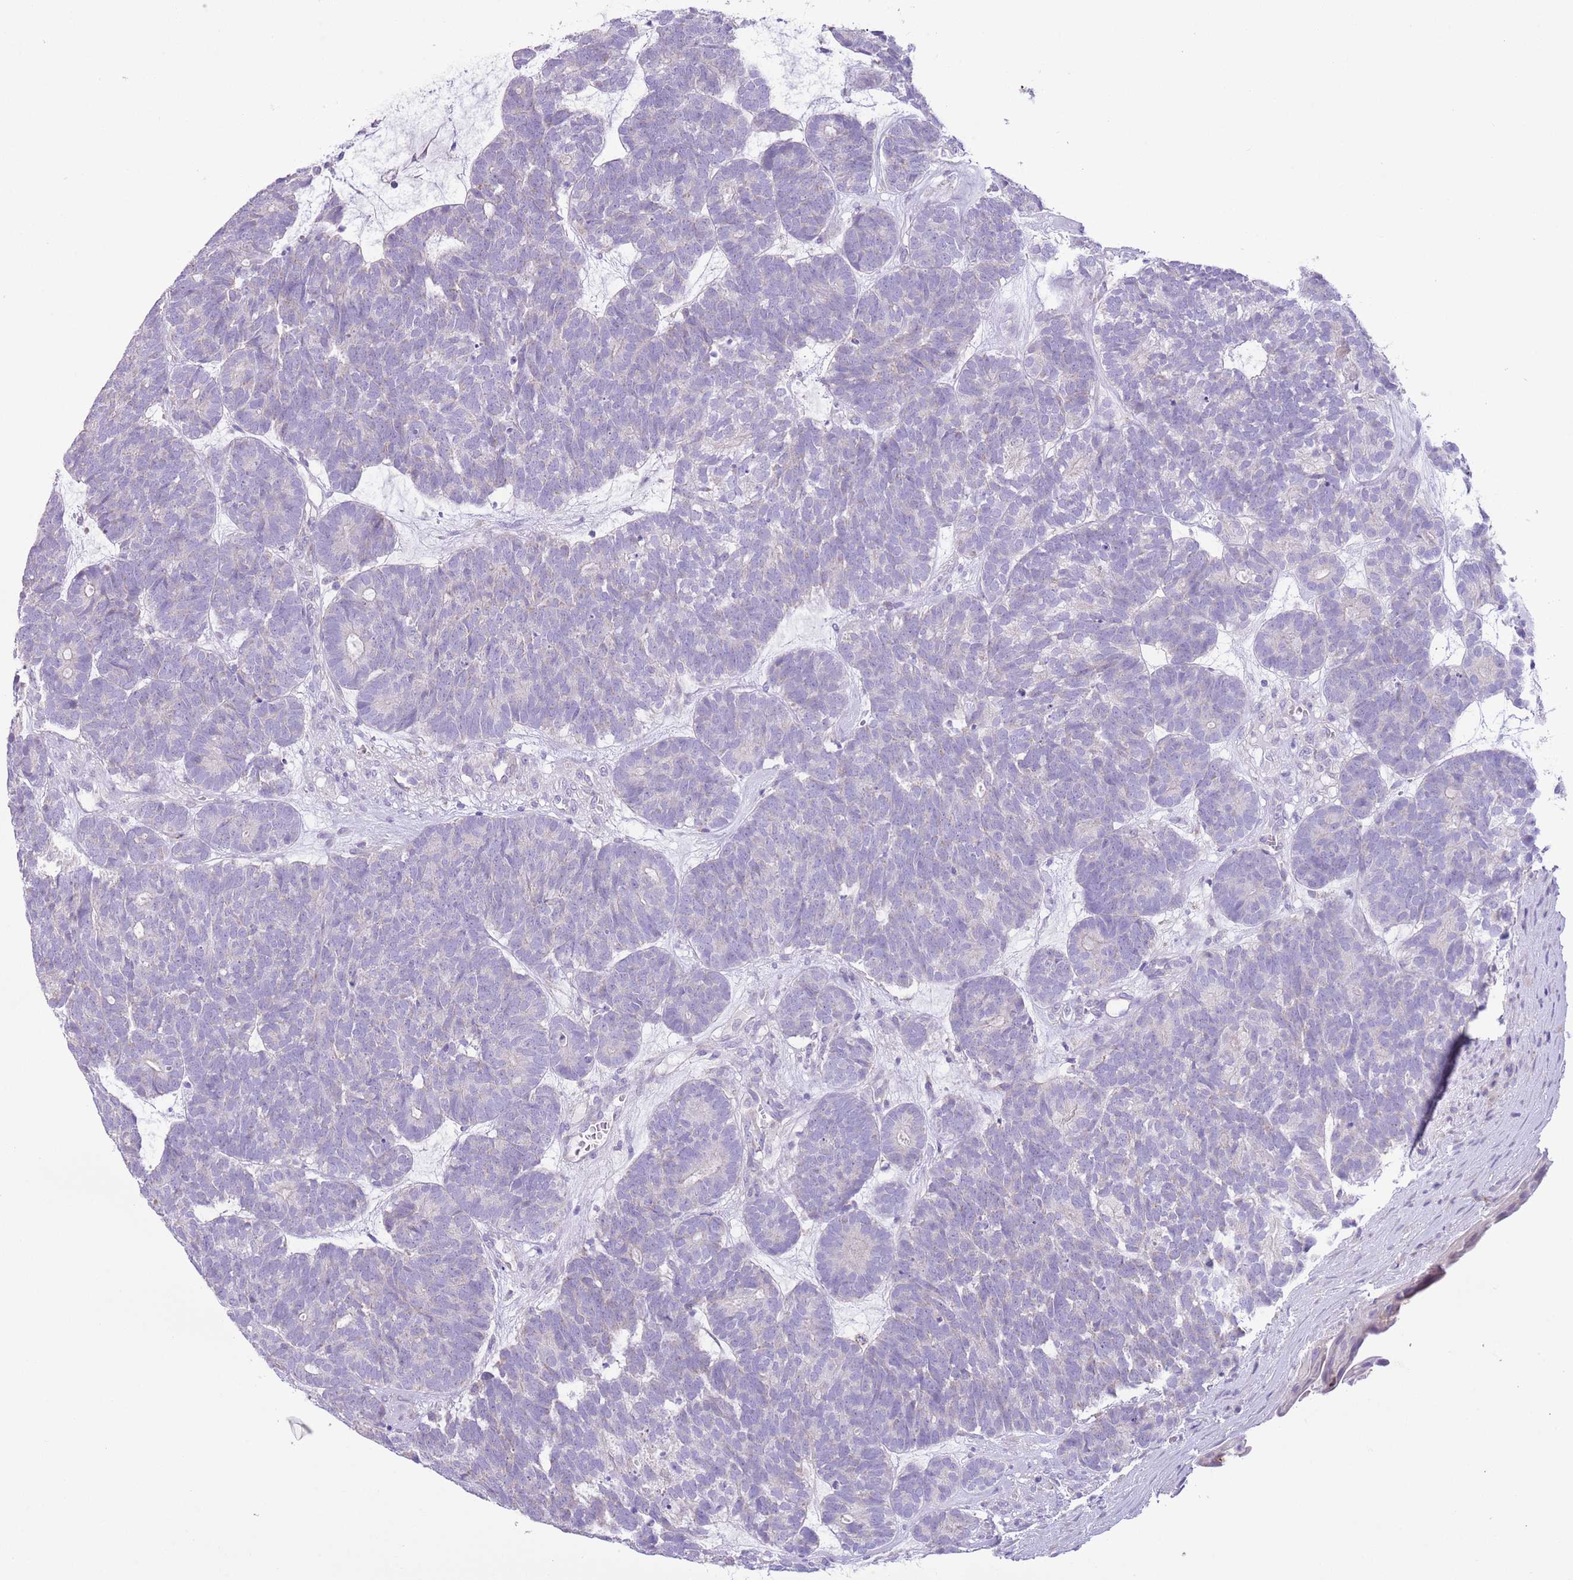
{"staining": {"intensity": "negative", "quantity": "none", "location": "none"}, "tissue": "head and neck cancer", "cell_type": "Tumor cells", "image_type": "cancer", "snomed": [{"axis": "morphology", "description": "Adenocarcinoma, NOS"}, {"axis": "topography", "description": "Head-Neck"}], "caption": "This is an immunohistochemistry photomicrograph of human head and neck cancer. There is no staining in tumor cells.", "gene": "ZNF697", "patient": {"sex": "female", "age": 81}}